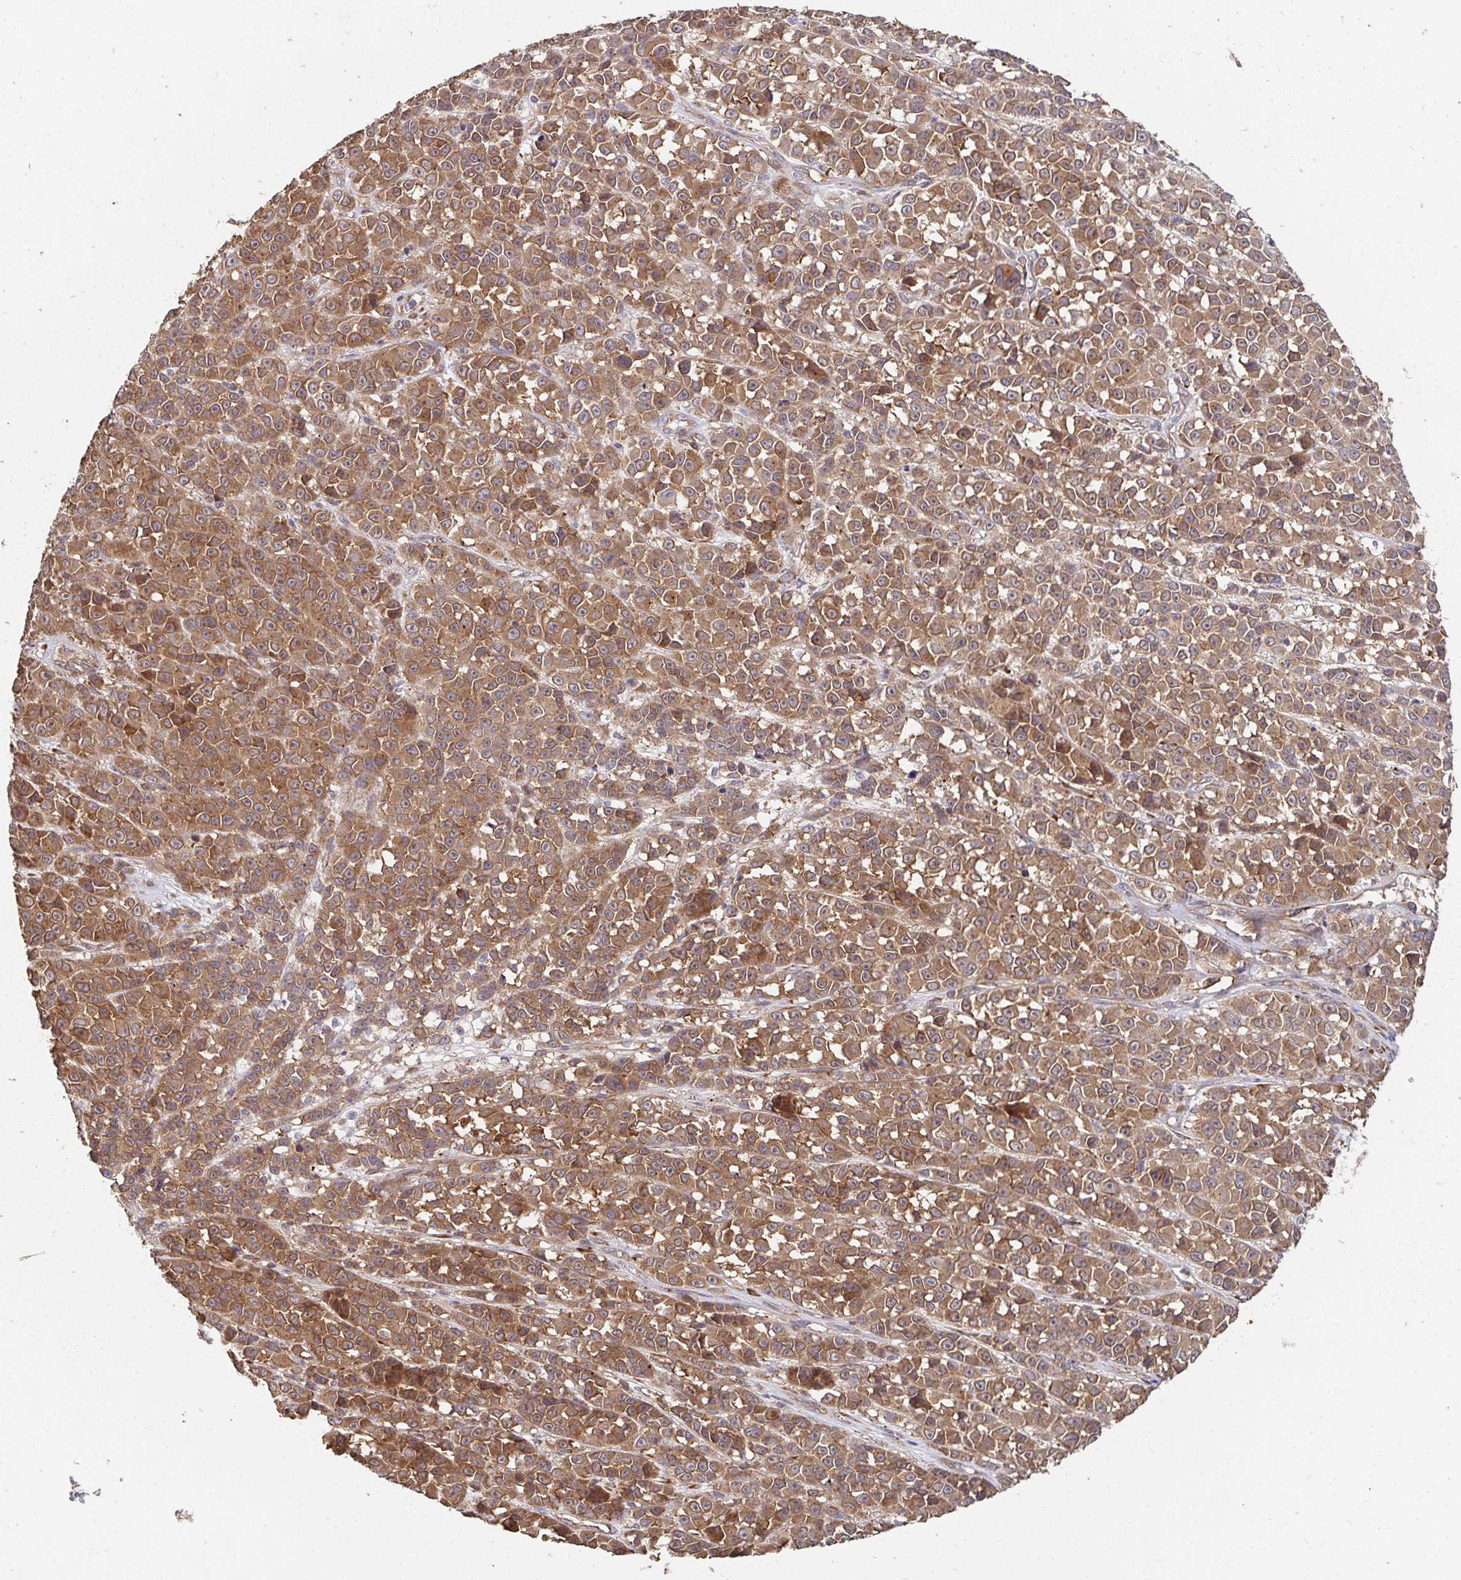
{"staining": {"intensity": "moderate", "quantity": ">75%", "location": "cytoplasmic/membranous"}, "tissue": "melanoma", "cell_type": "Tumor cells", "image_type": "cancer", "snomed": [{"axis": "morphology", "description": "Malignant melanoma, NOS"}, {"axis": "topography", "description": "Skin"}, {"axis": "topography", "description": "Skin of back"}], "caption": "Immunohistochemical staining of malignant melanoma shows medium levels of moderate cytoplasmic/membranous protein expression in about >75% of tumor cells.", "gene": "APBB1", "patient": {"sex": "male", "age": 91}}